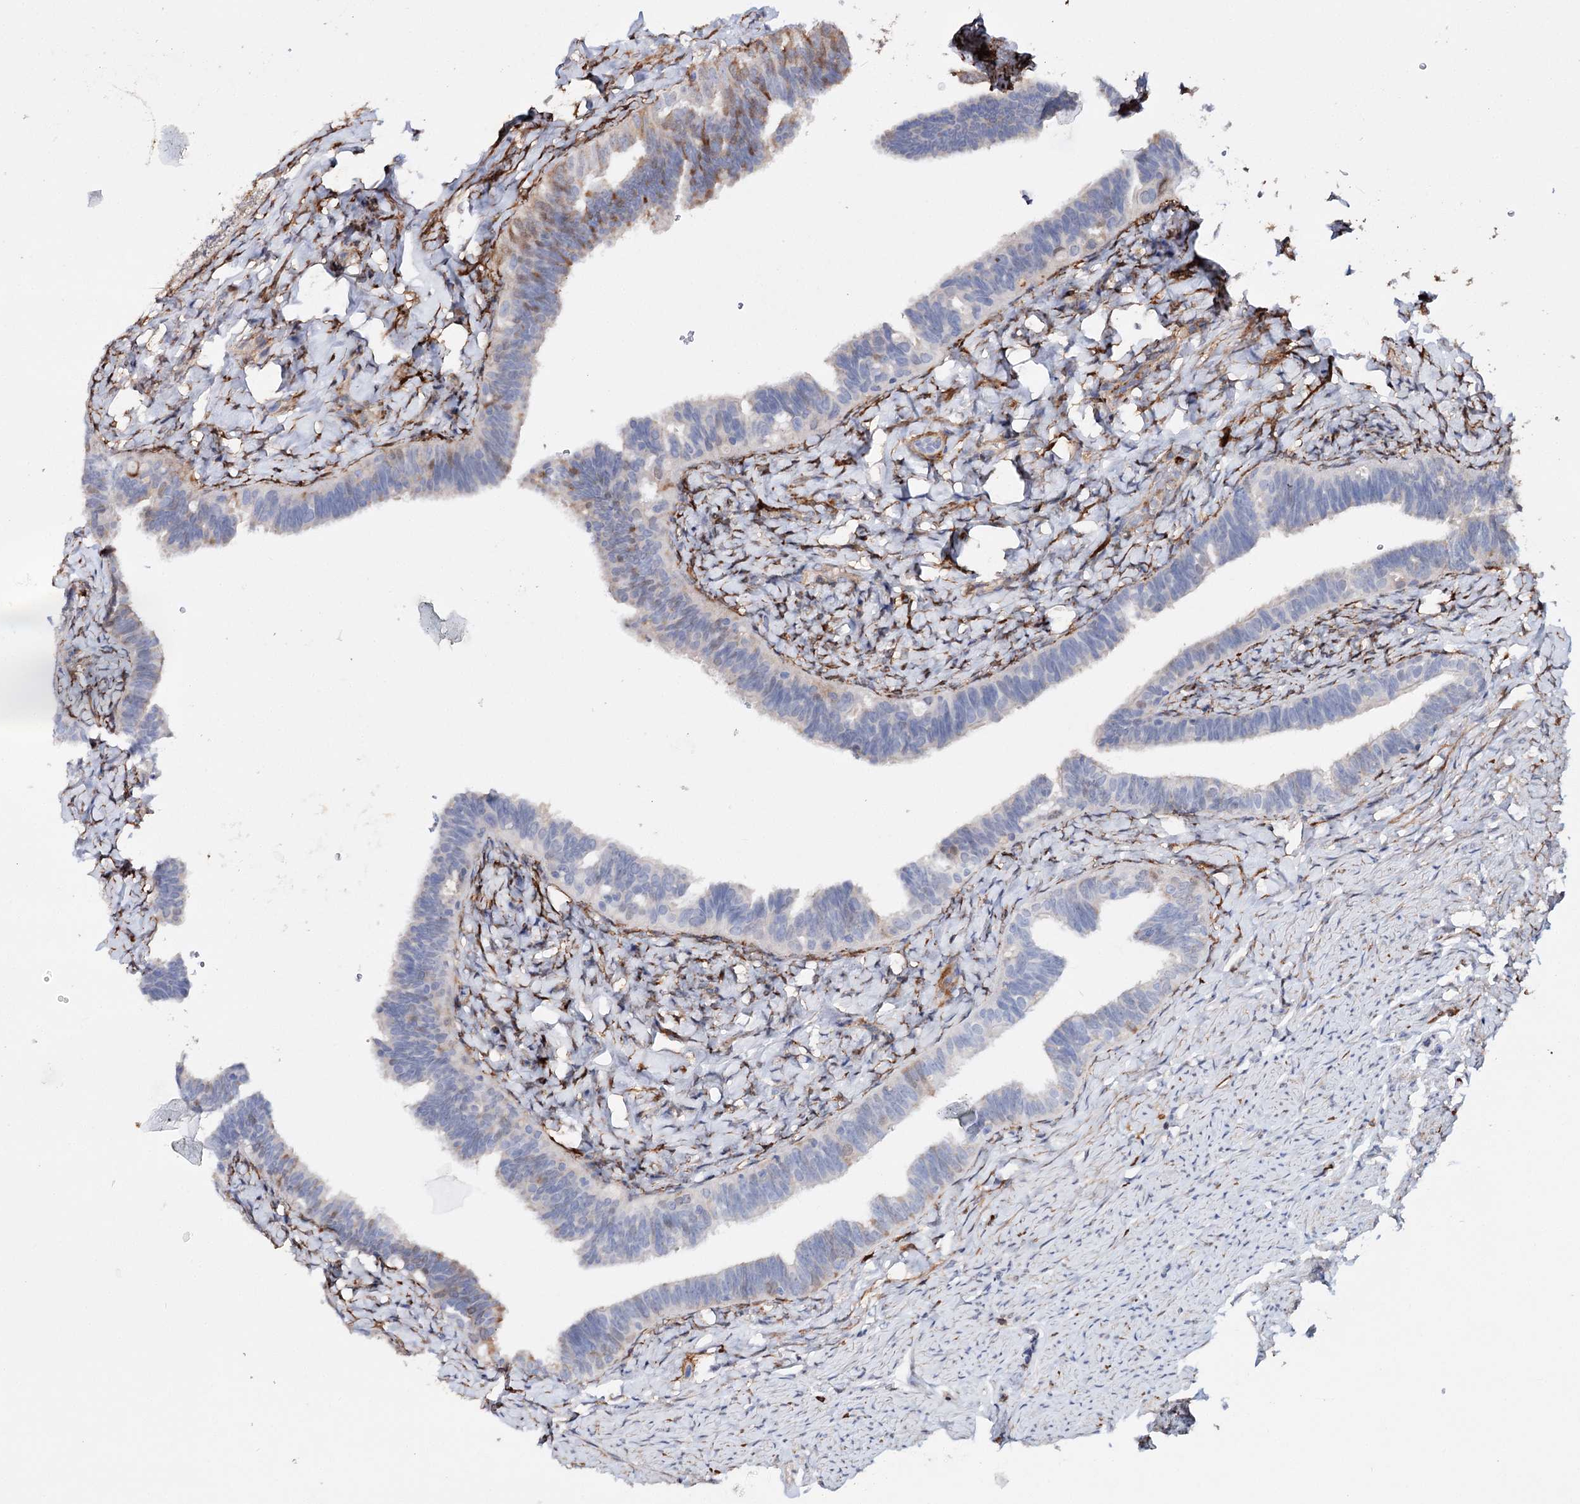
{"staining": {"intensity": "moderate", "quantity": "<25%", "location": "cytoplasmic/membranous"}, "tissue": "fallopian tube", "cell_type": "Glandular cells", "image_type": "normal", "snomed": [{"axis": "morphology", "description": "Normal tissue, NOS"}, {"axis": "topography", "description": "Fallopian tube"}], "caption": "DAB (3,3'-diaminobenzidine) immunohistochemical staining of normal human fallopian tube reveals moderate cytoplasmic/membranous protein positivity in about <25% of glandular cells. (Stains: DAB in brown, nuclei in blue, Microscopy: brightfield microscopy at high magnification).", "gene": "CFAP46", "patient": {"sex": "female", "age": 39}}